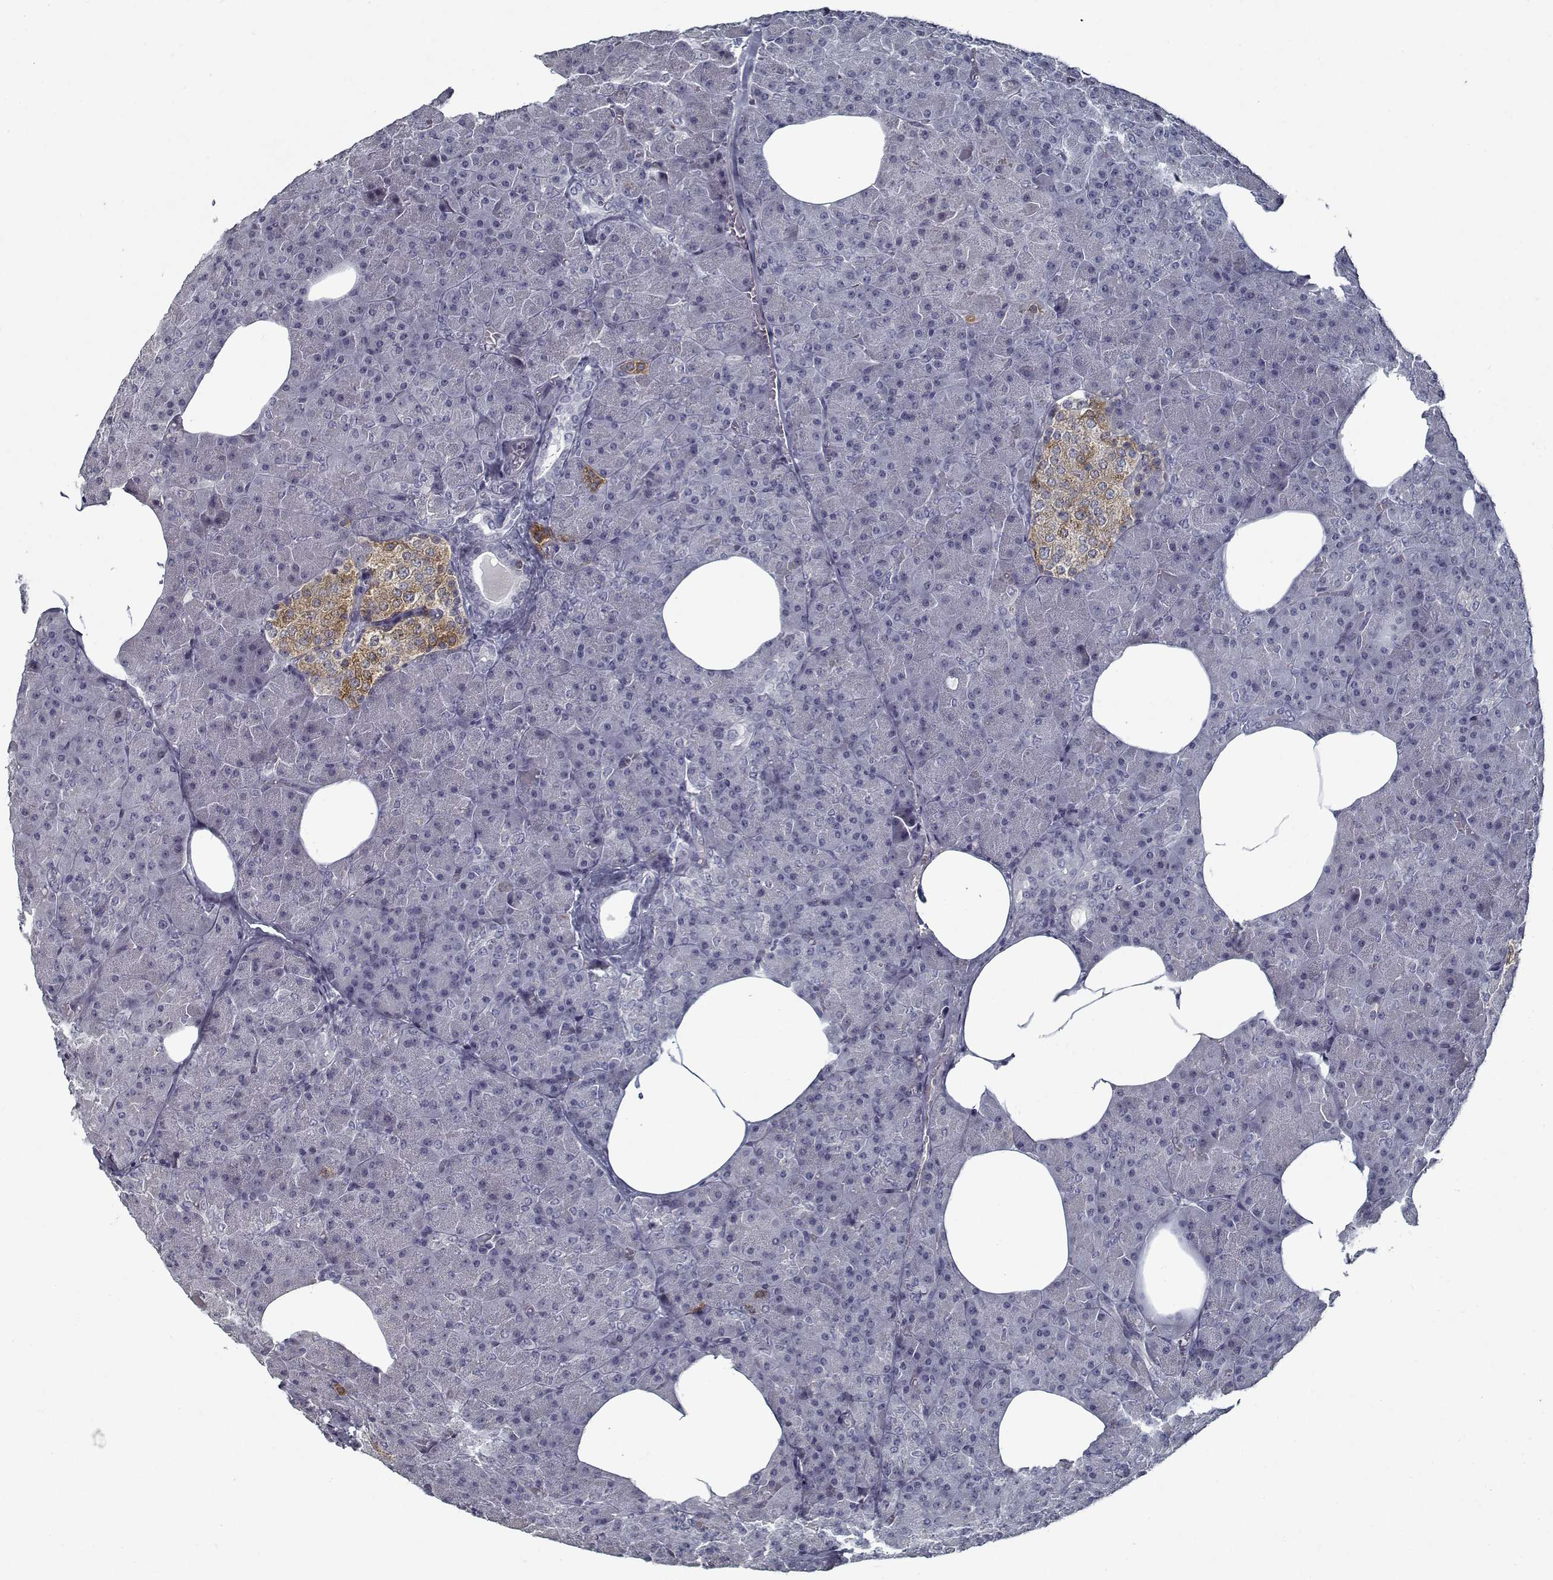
{"staining": {"intensity": "negative", "quantity": "none", "location": "none"}, "tissue": "pancreas", "cell_type": "Exocrine glandular cells", "image_type": "normal", "snomed": [{"axis": "morphology", "description": "Normal tissue, NOS"}, {"axis": "topography", "description": "Pancreas"}], "caption": "IHC histopathology image of unremarkable pancreas: human pancreas stained with DAB displays no significant protein positivity in exocrine glandular cells. The staining was performed using DAB to visualize the protein expression in brown, while the nuclei were stained in blue with hematoxylin (Magnification: 20x).", "gene": "GAD2", "patient": {"sex": "female", "age": 45}}